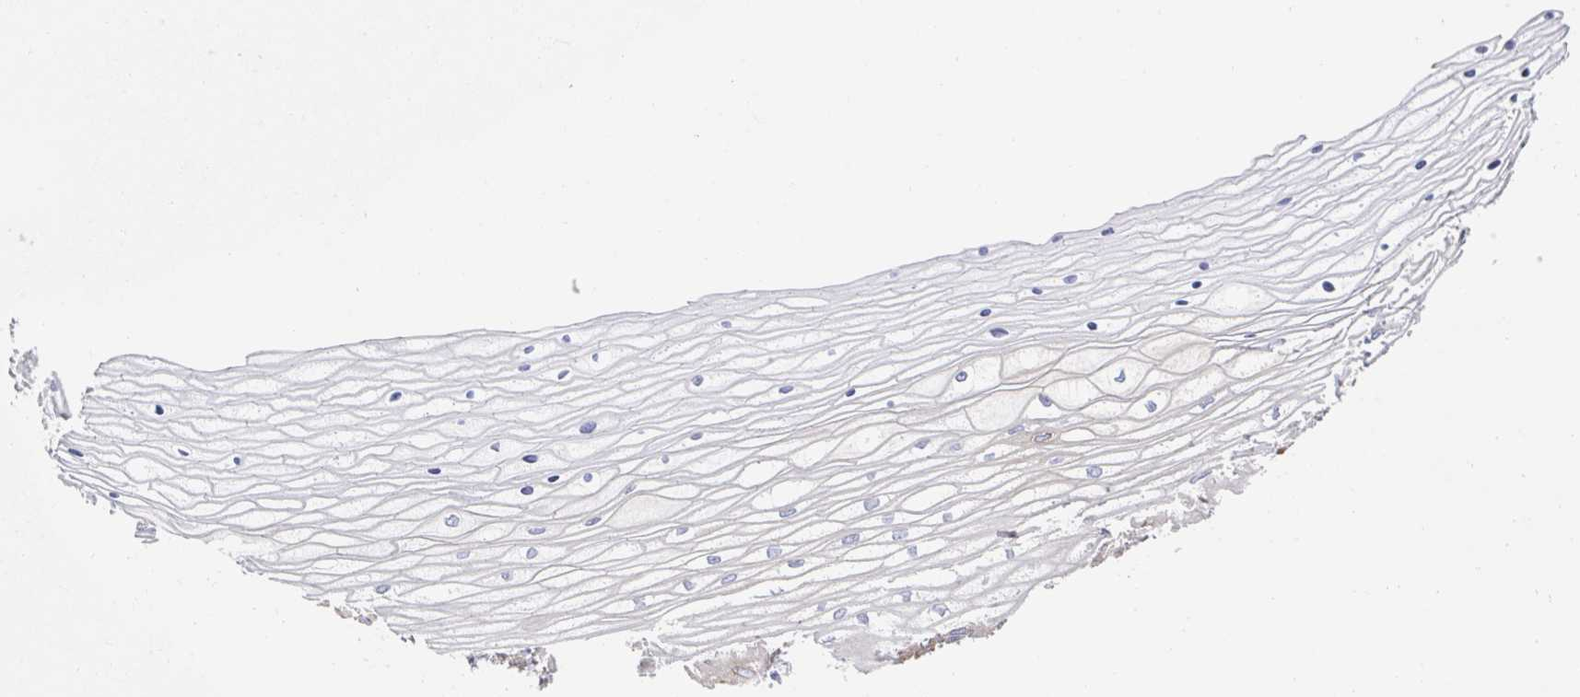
{"staining": {"intensity": "moderate", "quantity": "25%-75%", "location": "cytoplasmic/membranous"}, "tissue": "vagina", "cell_type": "Squamous epithelial cells", "image_type": "normal", "snomed": [{"axis": "morphology", "description": "Normal tissue, NOS"}, {"axis": "topography", "description": "Vagina"}], "caption": "Moderate cytoplasmic/membranous expression for a protein is identified in about 25%-75% of squamous epithelial cells of unremarkable vagina using IHC.", "gene": "KLC3", "patient": {"sex": "female", "age": 45}}